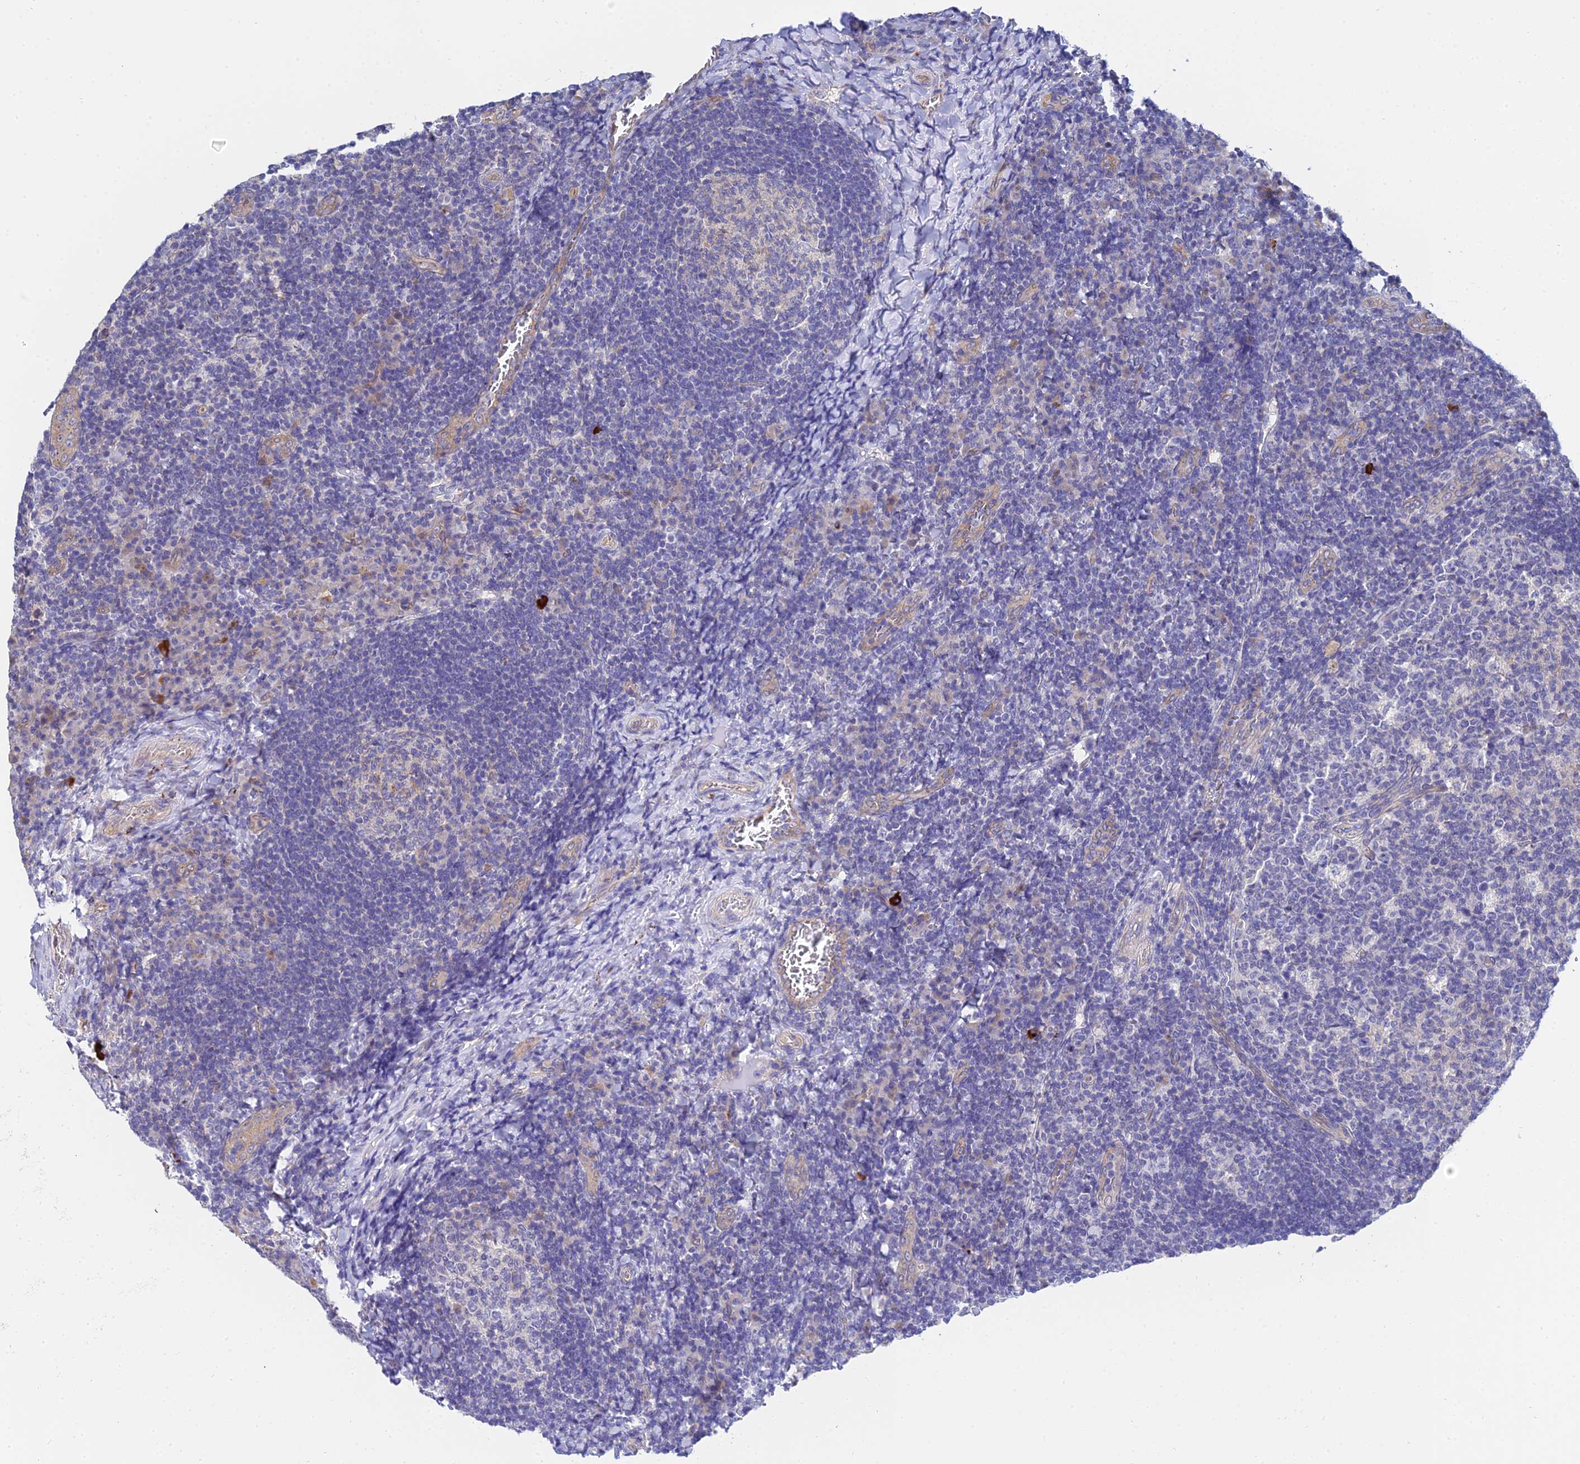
{"staining": {"intensity": "negative", "quantity": "none", "location": "none"}, "tissue": "tonsil", "cell_type": "Germinal center cells", "image_type": "normal", "snomed": [{"axis": "morphology", "description": "Normal tissue, NOS"}, {"axis": "topography", "description": "Tonsil"}], "caption": "Germinal center cells are negative for protein expression in unremarkable human tonsil. Brightfield microscopy of IHC stained with DAB (3,3'-diaminobenzidine) (brown) and hematoxylin (blue), captured at high magnification.", "gene": "APOBEC3H", "patient": {"sex": "male", "age": 17}}